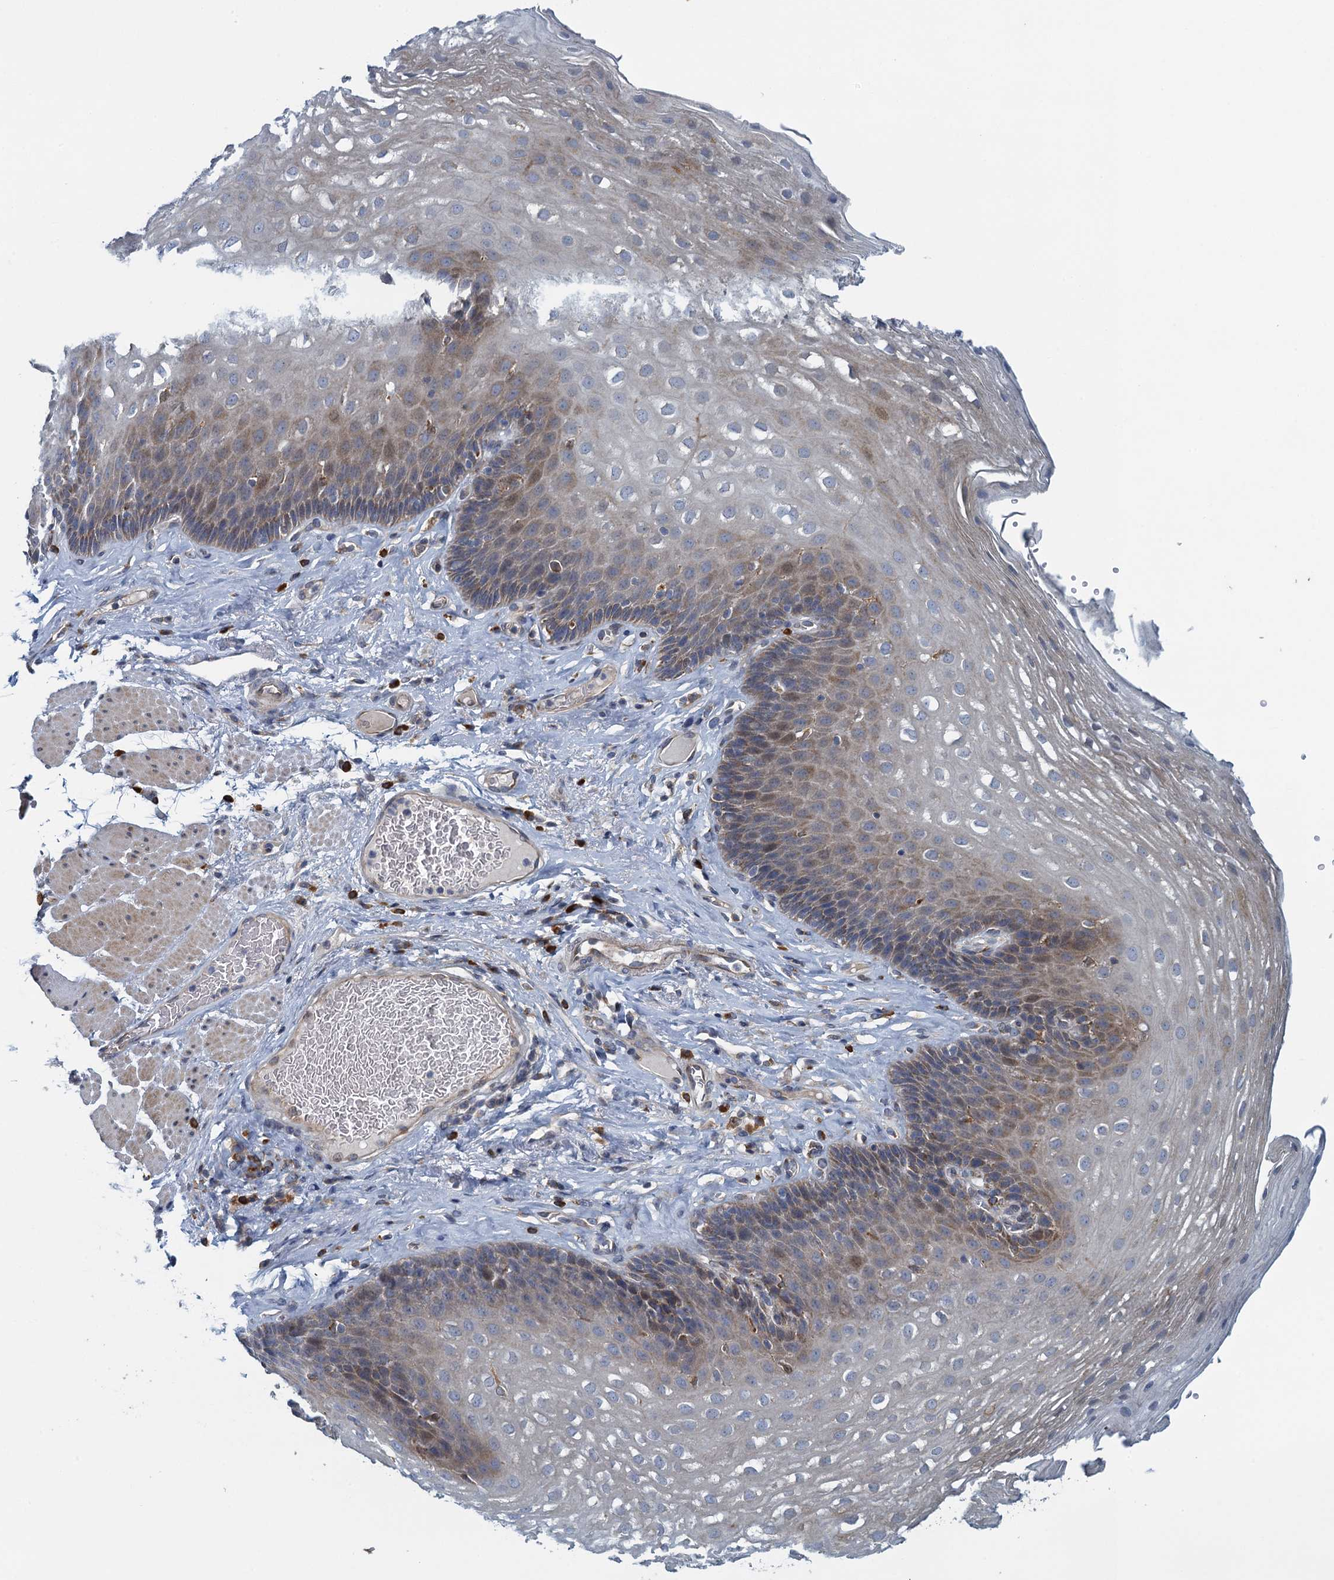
{"staining": {"intensity": "weak", "quantity": "25%-75%", "location": "cytoplasmic/membranous"}, "tissue": "esophagus", "cell_type": "Squamous epithelial cells", "image_type": "normal", "snomed": [{"axis": "morphology", "description": "Normal tissue, NOS"}, {"axis": "topography", "description": "Esophagus"}], "caption": "This histopathology image demonstrates benign esophagus stained with immunohistochemistry (IHC) to label a protein in brown. The cytoplasmic/membranous of squamous epithelial cells show weak positivity for the protein. Nuclei are counter-stained blue.", "gene": "ALG2", "patient": {"sex": "female", "age": 66}}